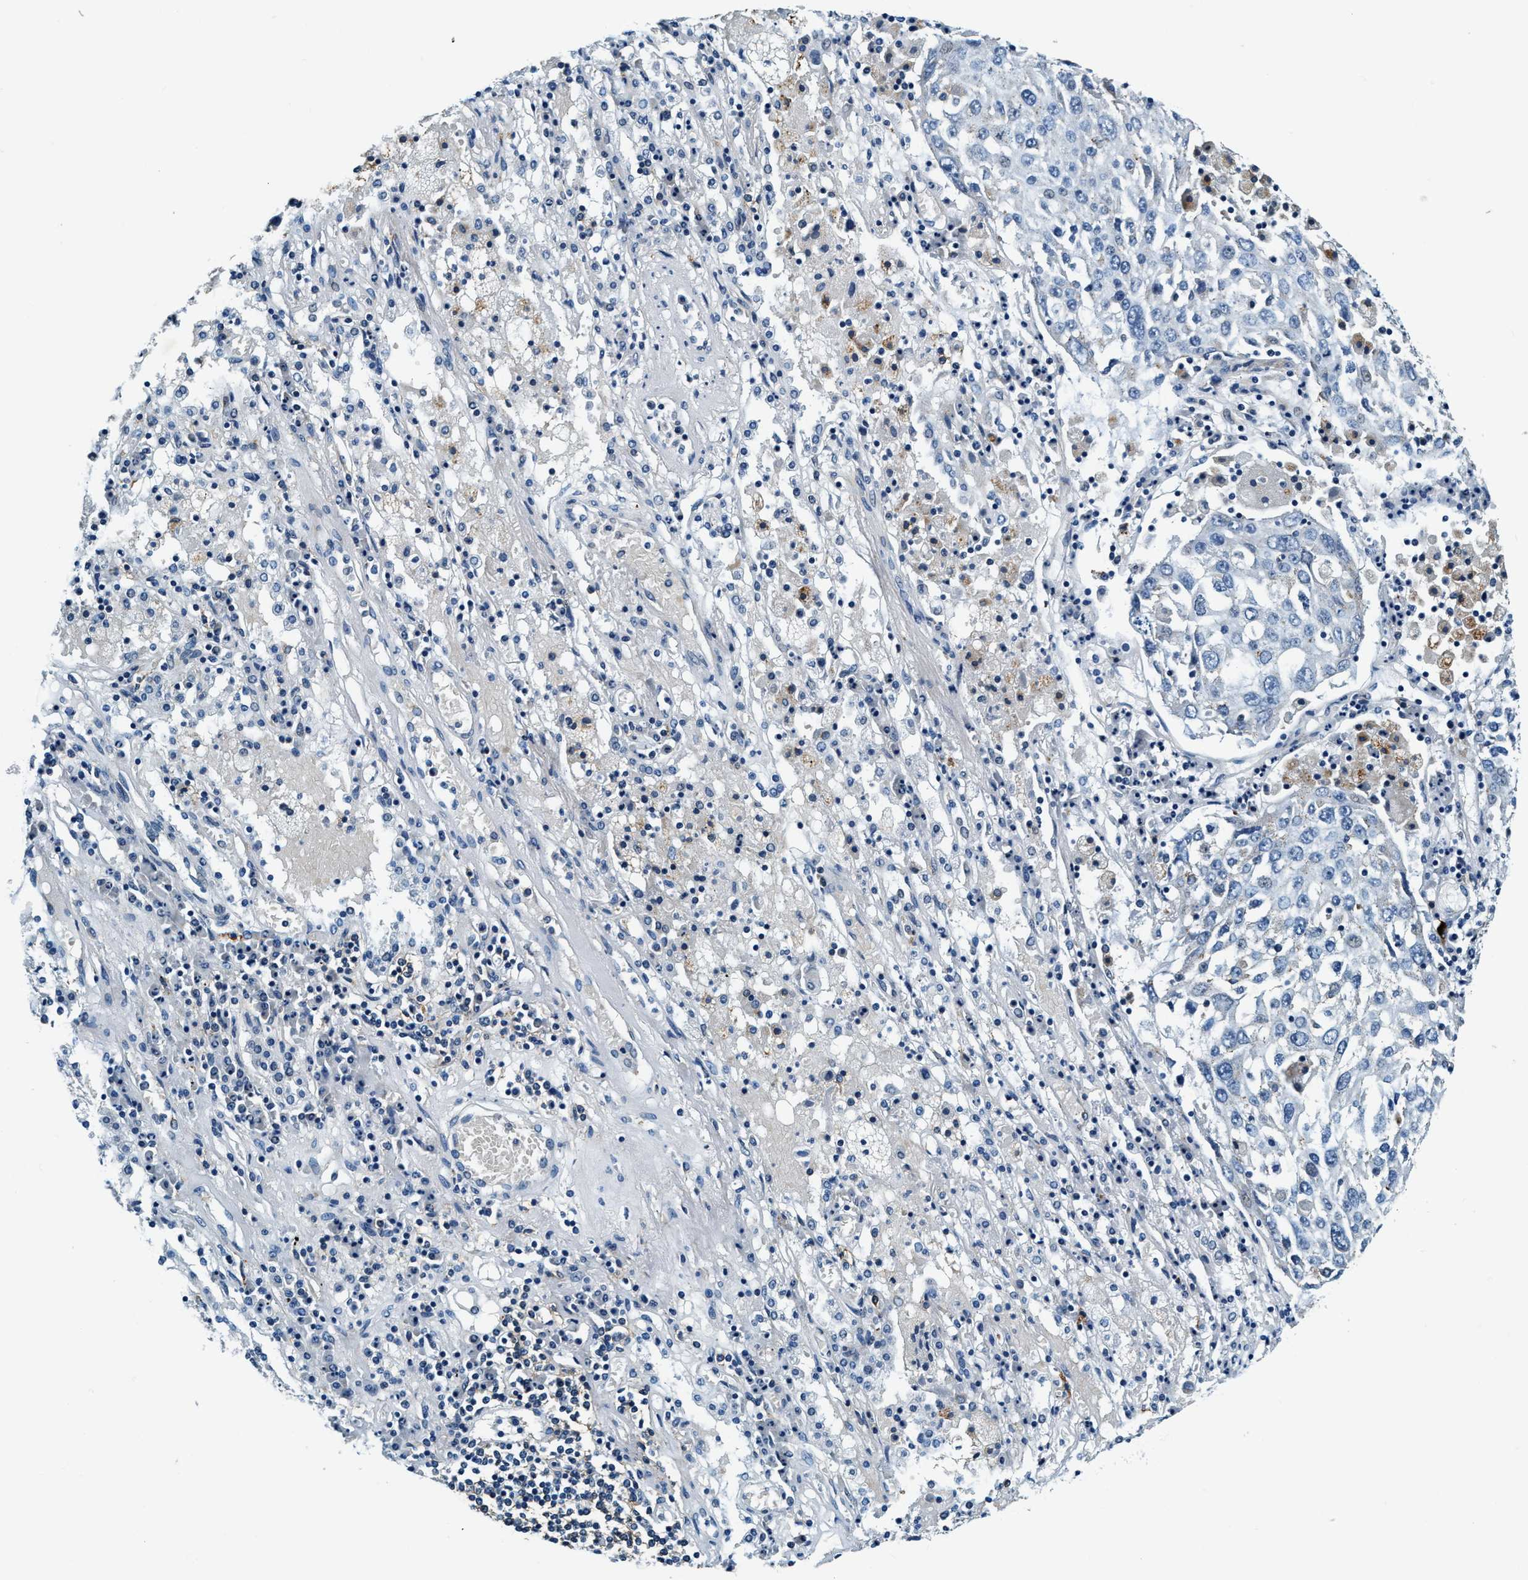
{"staining": {"intensity": "negative", "quantity": "none", "location": "none"}, "tissue": "lung cancer", "cell_type": "Tumor cells", "image_type": "cancer", "snomed": [{"axis": "morphology", "description": "Squamous cell carcinoma, NOS"}, {"axis": "topography", "description": "Lung"}], "caption": "Immunohistochemical staining of lung cancer exhibits no significant positivity in tumor cells.", "gene": "C2orf66", "patient": {"sex": "male", "age": 65}}